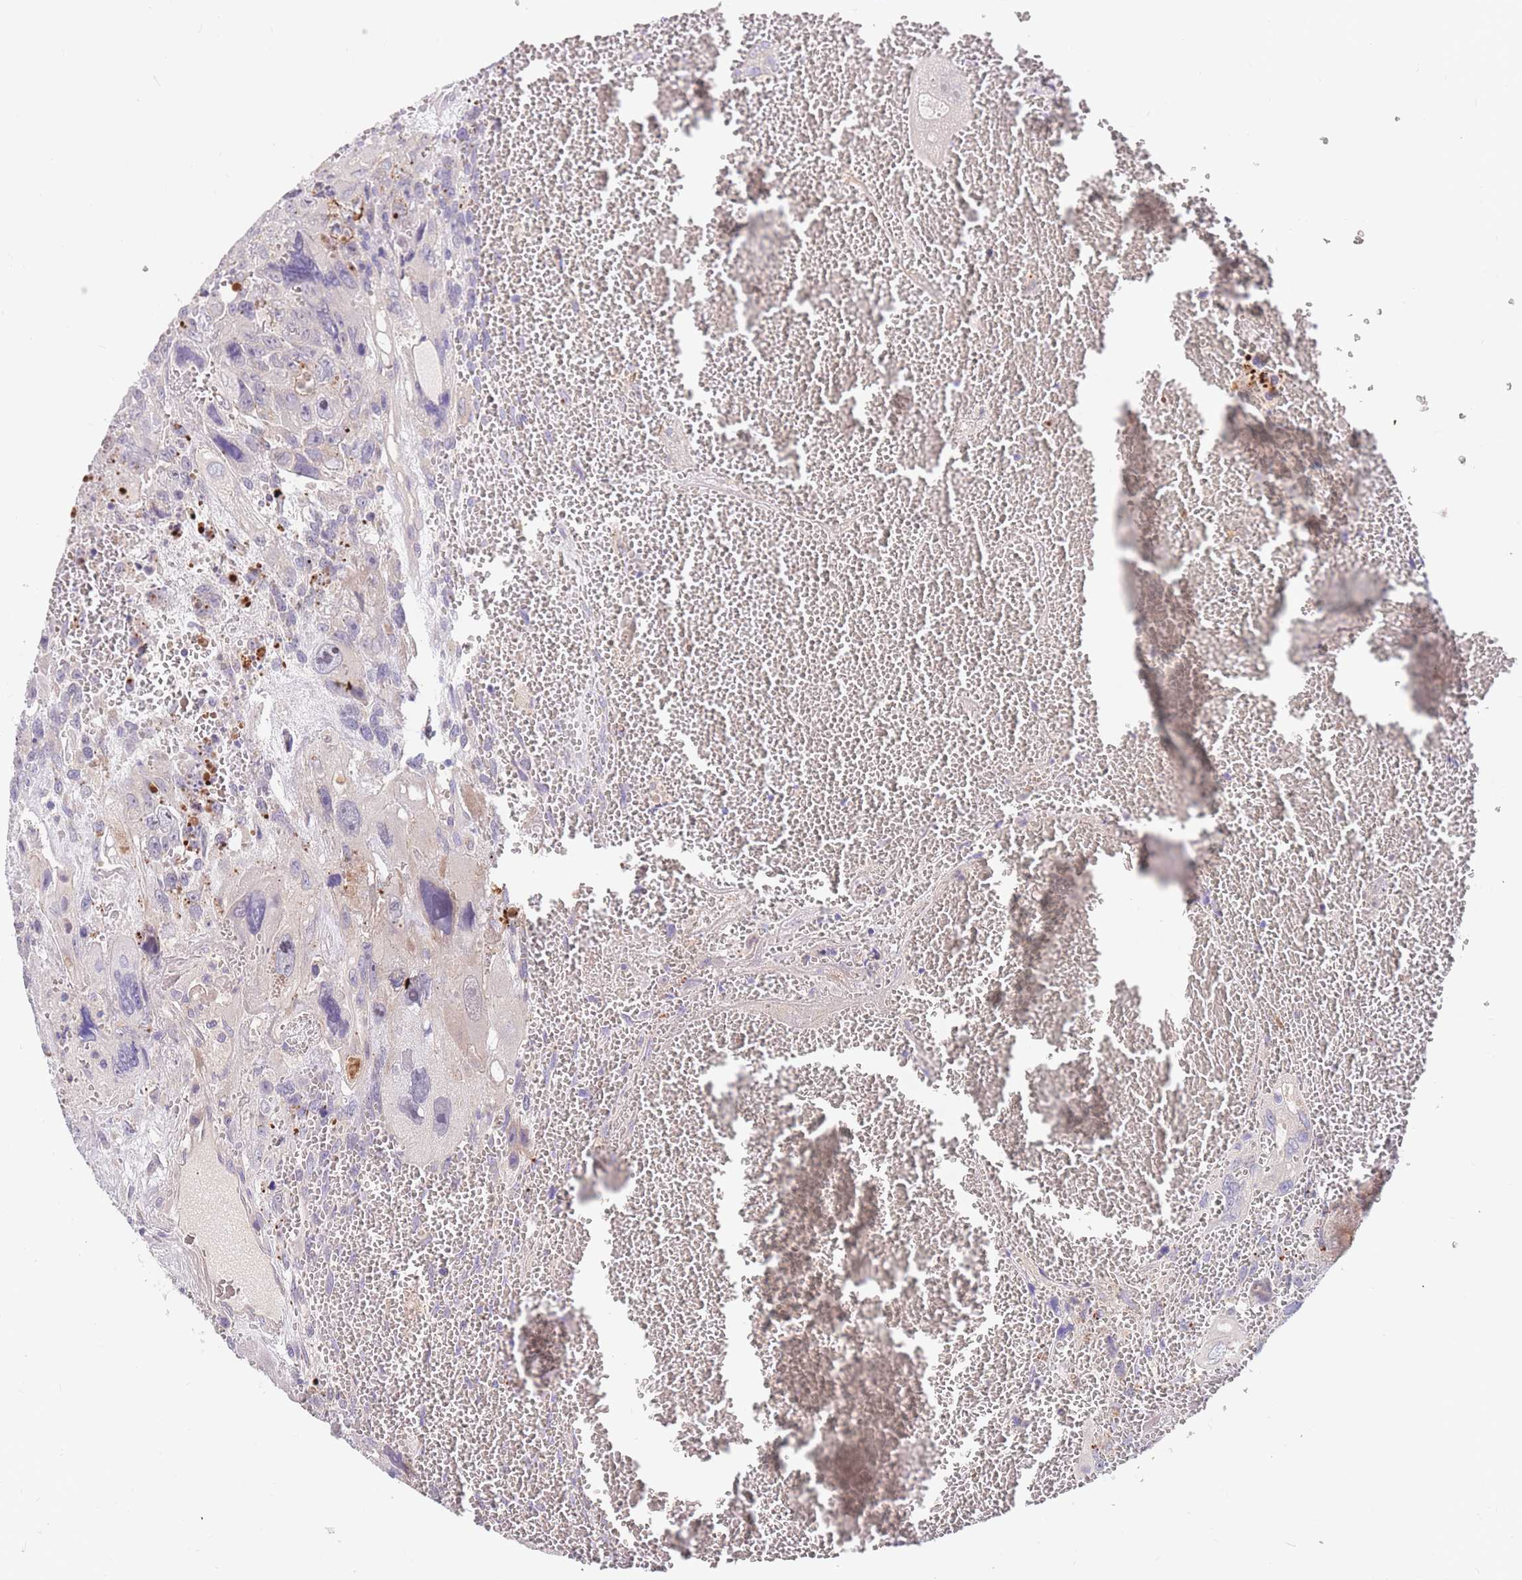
{"staining": {"intensity": "negative", "quantity": "none", "location": "none"}, "tissue": "testis cancer", "cell_type": "Tumor cells", "image_type": "cancer", "snomed": [{"axis": "morphology", "description": "Carcinoma, Embryonal, NOS"}, {"axis": "topography", "description": "Testis"}], "caption": "An image of human testis cancer (embryonal carcinoma) is negative for staining in tumor cells. The staining was performed using DAB to visualize the protein expression in brown, while the nuclei were stained in blue with hematoxylin (Magnification: 20x).", "gene": "BORCS5", "patient": {"sex": "male", "age": 28}}